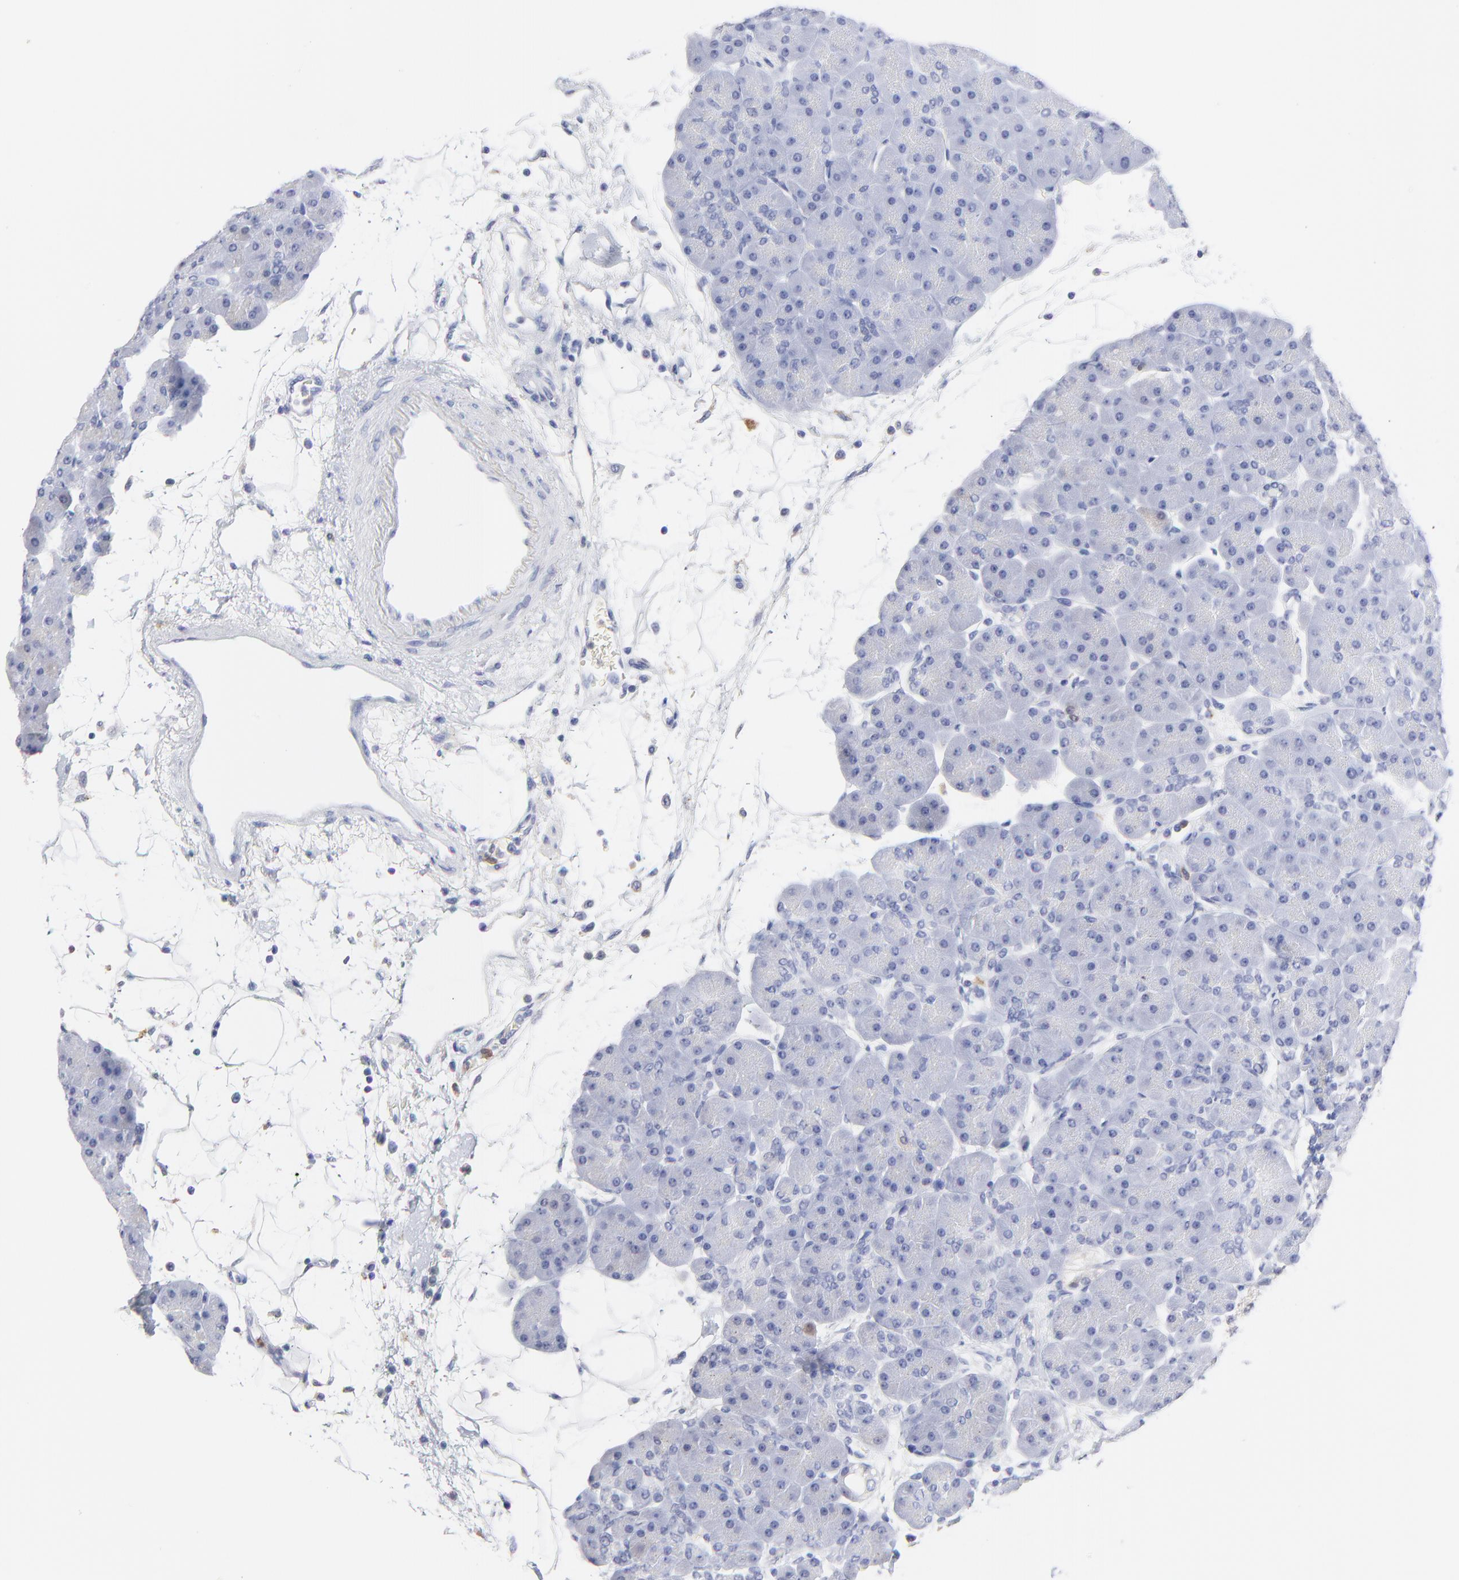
{"staining": {"intensity": "weak", "quantity": "25%-75%", "location": "cytoplasmic/membranous"}, "tissue": "pancreas", "cell_type": "Exocrine glandular cells", "image_type": "normal", "snomed": [{"axis": "morphology", "description": "Normal tissue, NOS"}, {"axis": "topography", "description": "Pancreas"}], "caption": "IHC (DAB (3,3'-diaminobenzidine)) staining of benign pancreas shows weak cytoplasmic/membranous protein positivity in about 25%-75% of exocrine glandular cells.", "gene": "SMARCA1", "patient": {"sex": "male", "age": 66}}